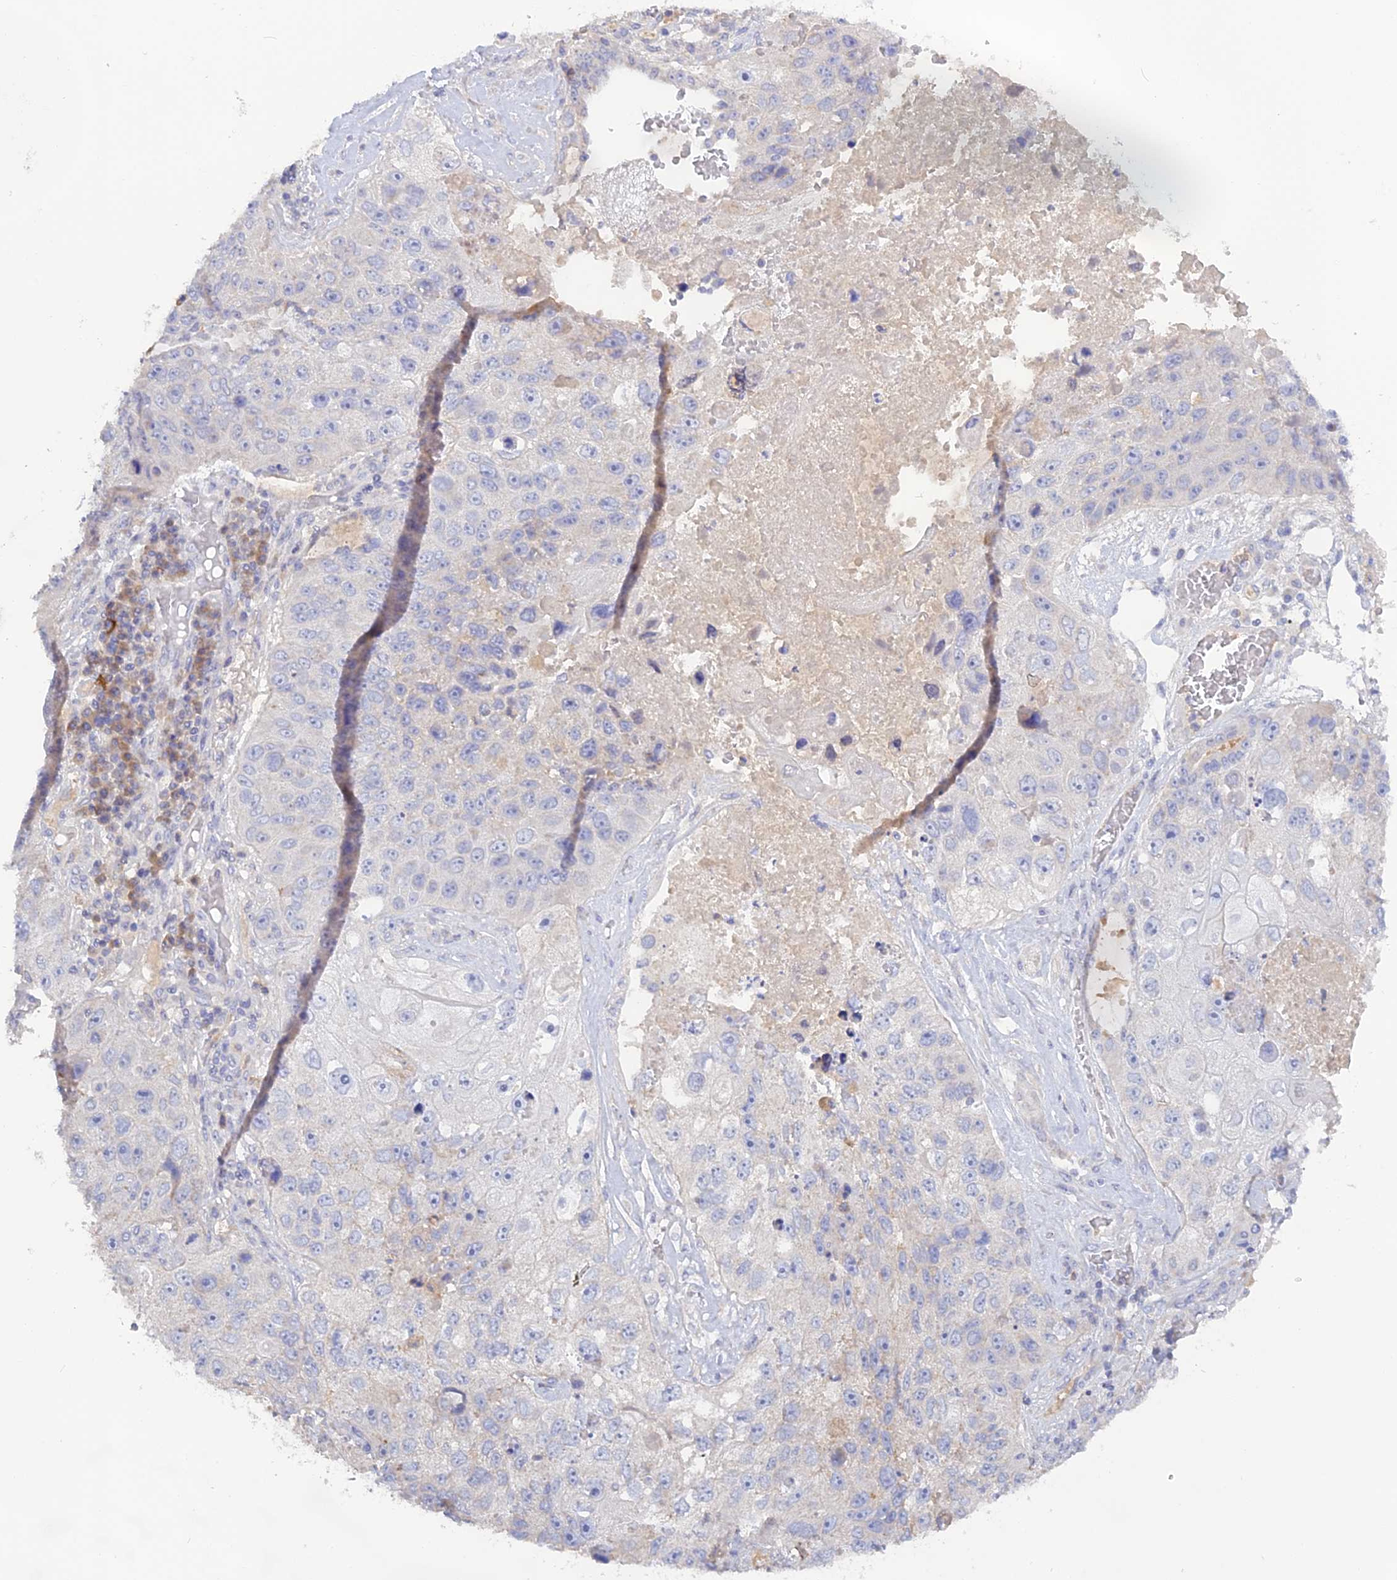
{"staining": {"intensity": "negative", "quantity": "none", "location": "none"}, "tissue": "lung cancer", "cell_type": "Tumor cells", "image_type": "cancer", "snomed": [{"axis": "morphology", "description": "Squamous cell carcinoma, NOS"}, {"axis": "topography", "description": "Lung"}], "caption": "High power microscopy histopathology image of an IHC histopathology image of lung squamous cell carcinoma, revealing no significant positivity in tumor cells.", "gene": "ADGRA1", "patient": {"sex": "male", "age": 61}}